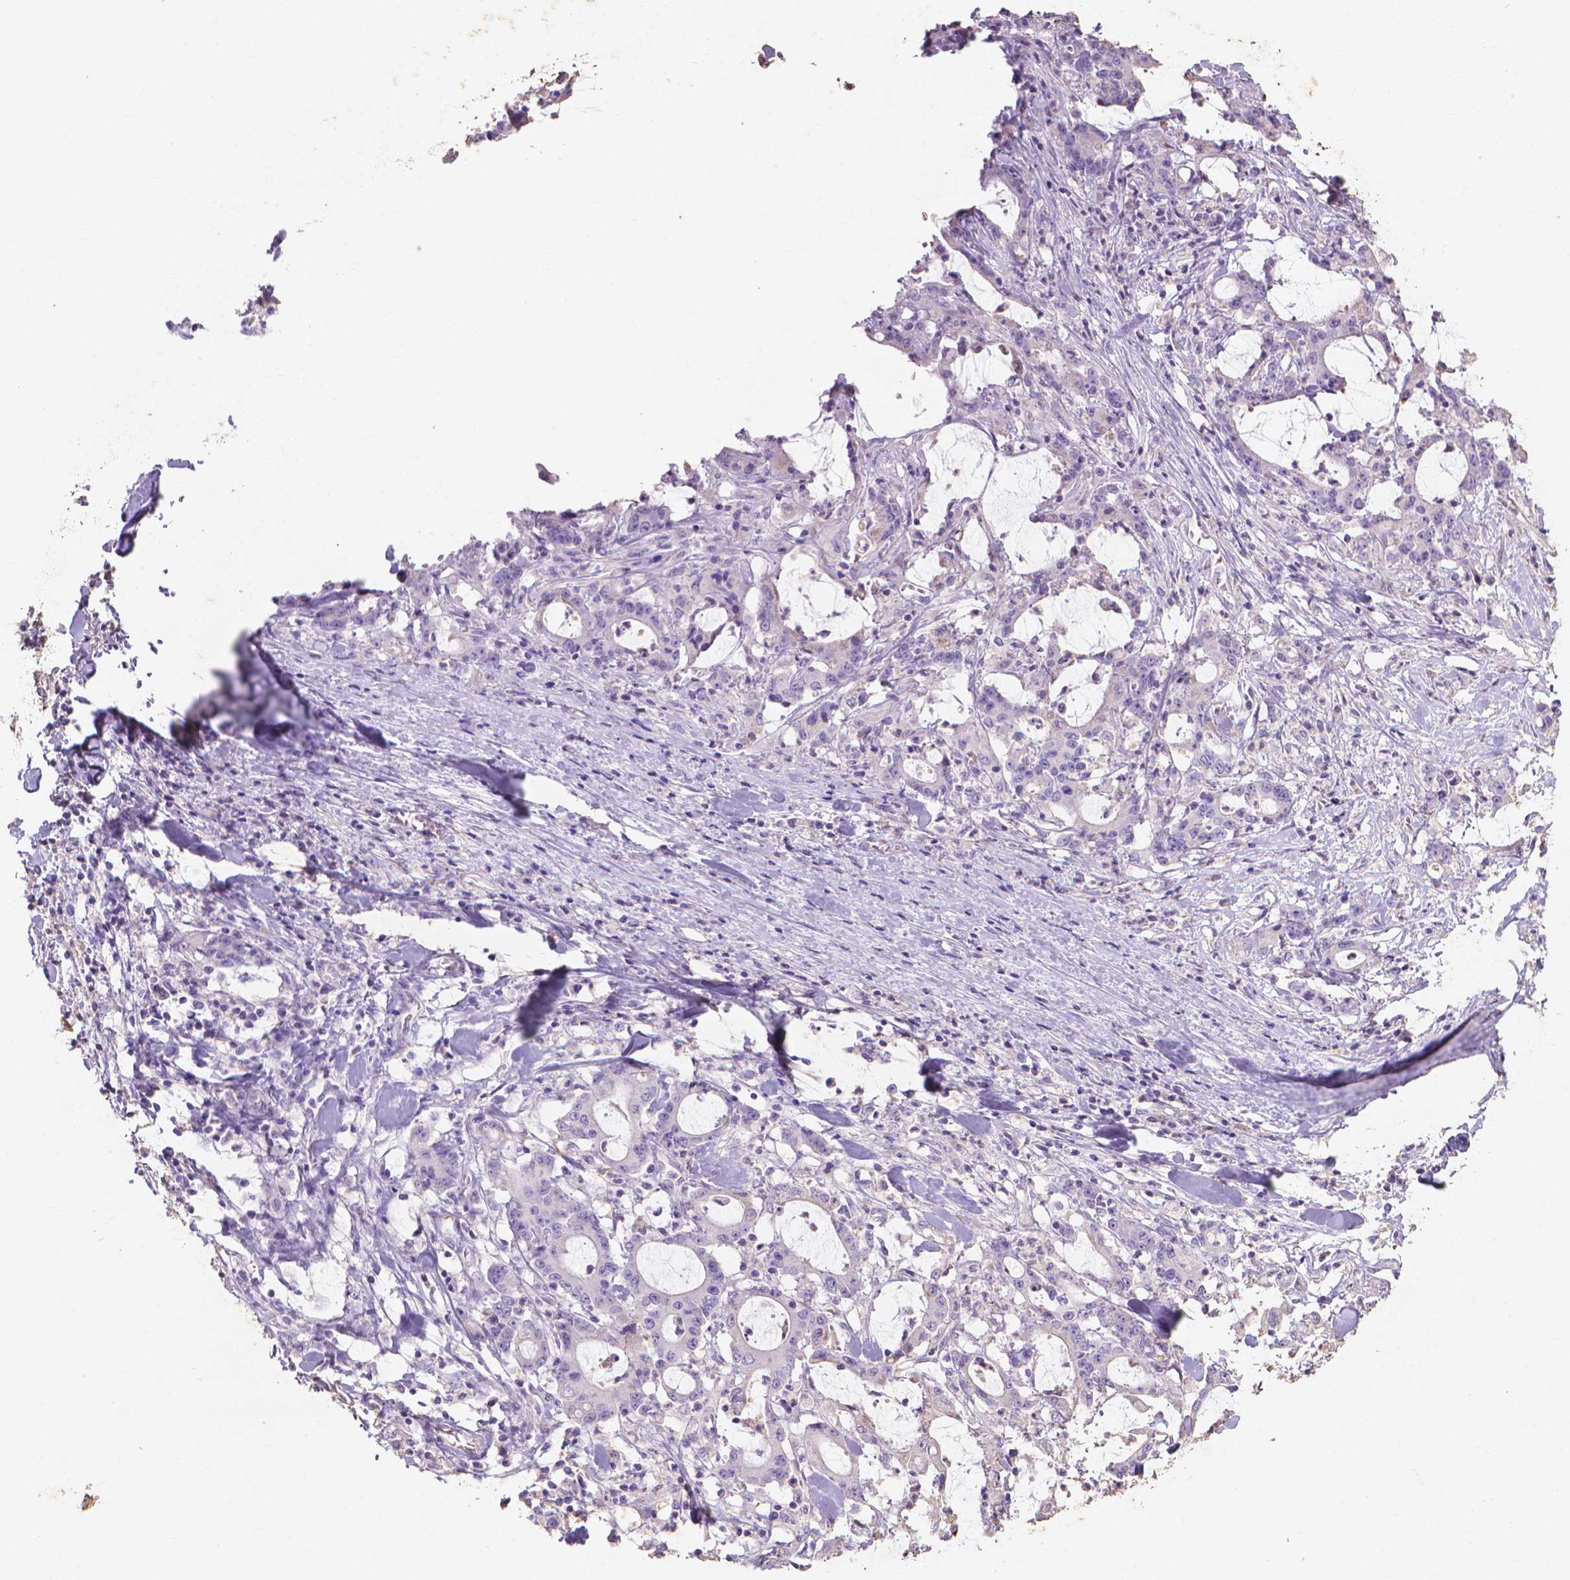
{"staining": {"intensity": "negative", "quantity": "none", "location": "none"}, "tissue": "stomach cancer", "cell_type": "Tumor cells", "image_type": "cancer", "snomed": [{"axis": "morphology", "description": "Adenocarcinoma, NOS"}, {"axis": "topography", "description": "Stomach, upper"}], "caption": "This is a micrograph of immunohistochemistry staining of stomach adenocarcinoma, which shows no positivity in tumor cells.", "gene": "MMP11", "patient": {"sex": "male", "age": 68}}